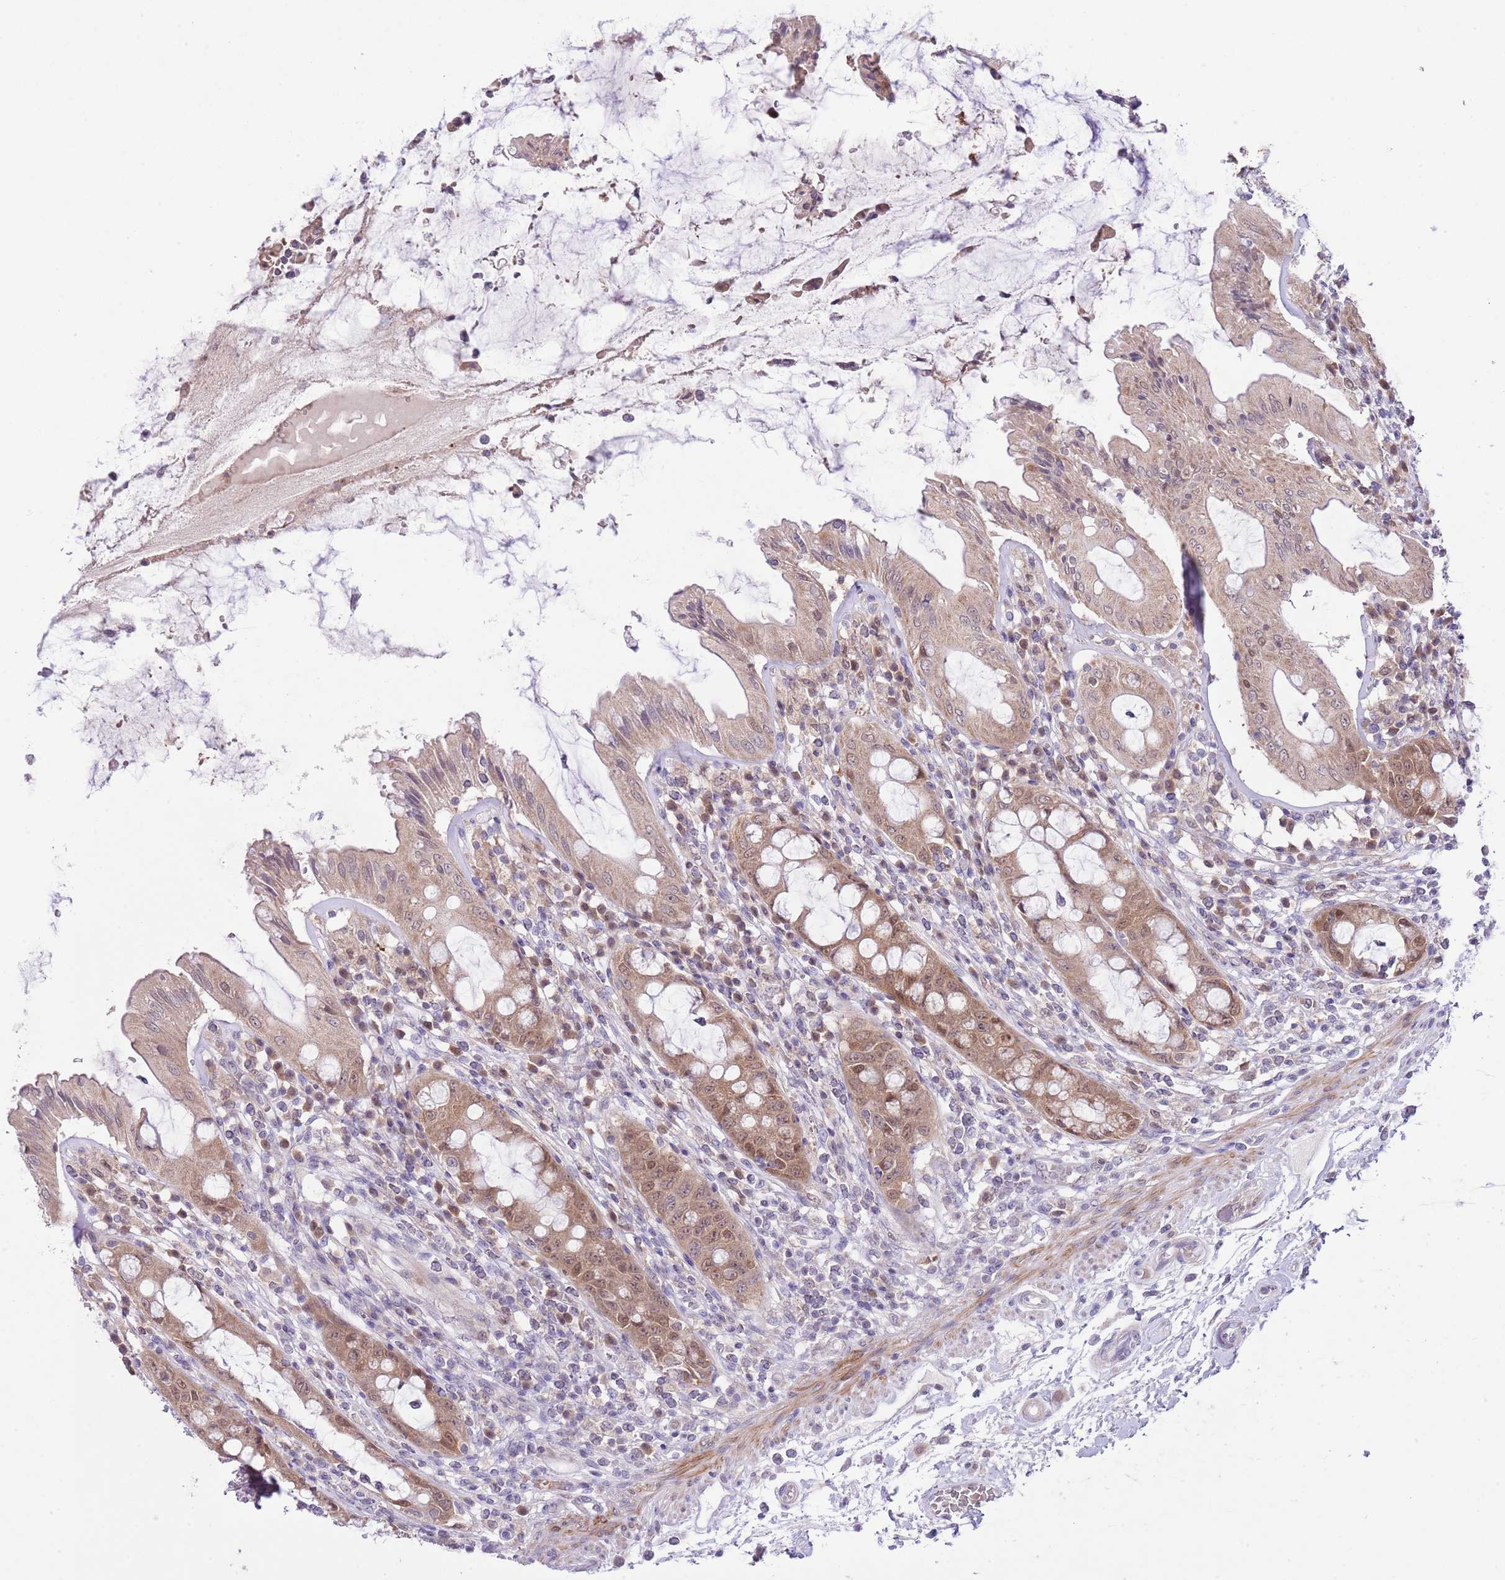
{"staining": {"intensity": "moderate", "quantity": ">75%", "location": "cytoplasmic/membranous,nuclear"}, "tissue": "rectum", "cell_type": "Glandular cells", "image_type": "normal", "snomed": [{"axis": "morphology", "description": "Normal tissue, NOS"}, {"axis": "topography", "description": "Rectum"}], "caption": "High-power microscopy captured an immunohistochemistry photomicrograph of unremarkable rectum, revealing moderate cytoplasmic/membranous,nuclear positivity in approximately >75% of glandular cells. (DAB = brown stain, brightfield microscopy at high magnification).", "gene": "GALK2", "patient": {"sex": "female", "age": 57}}